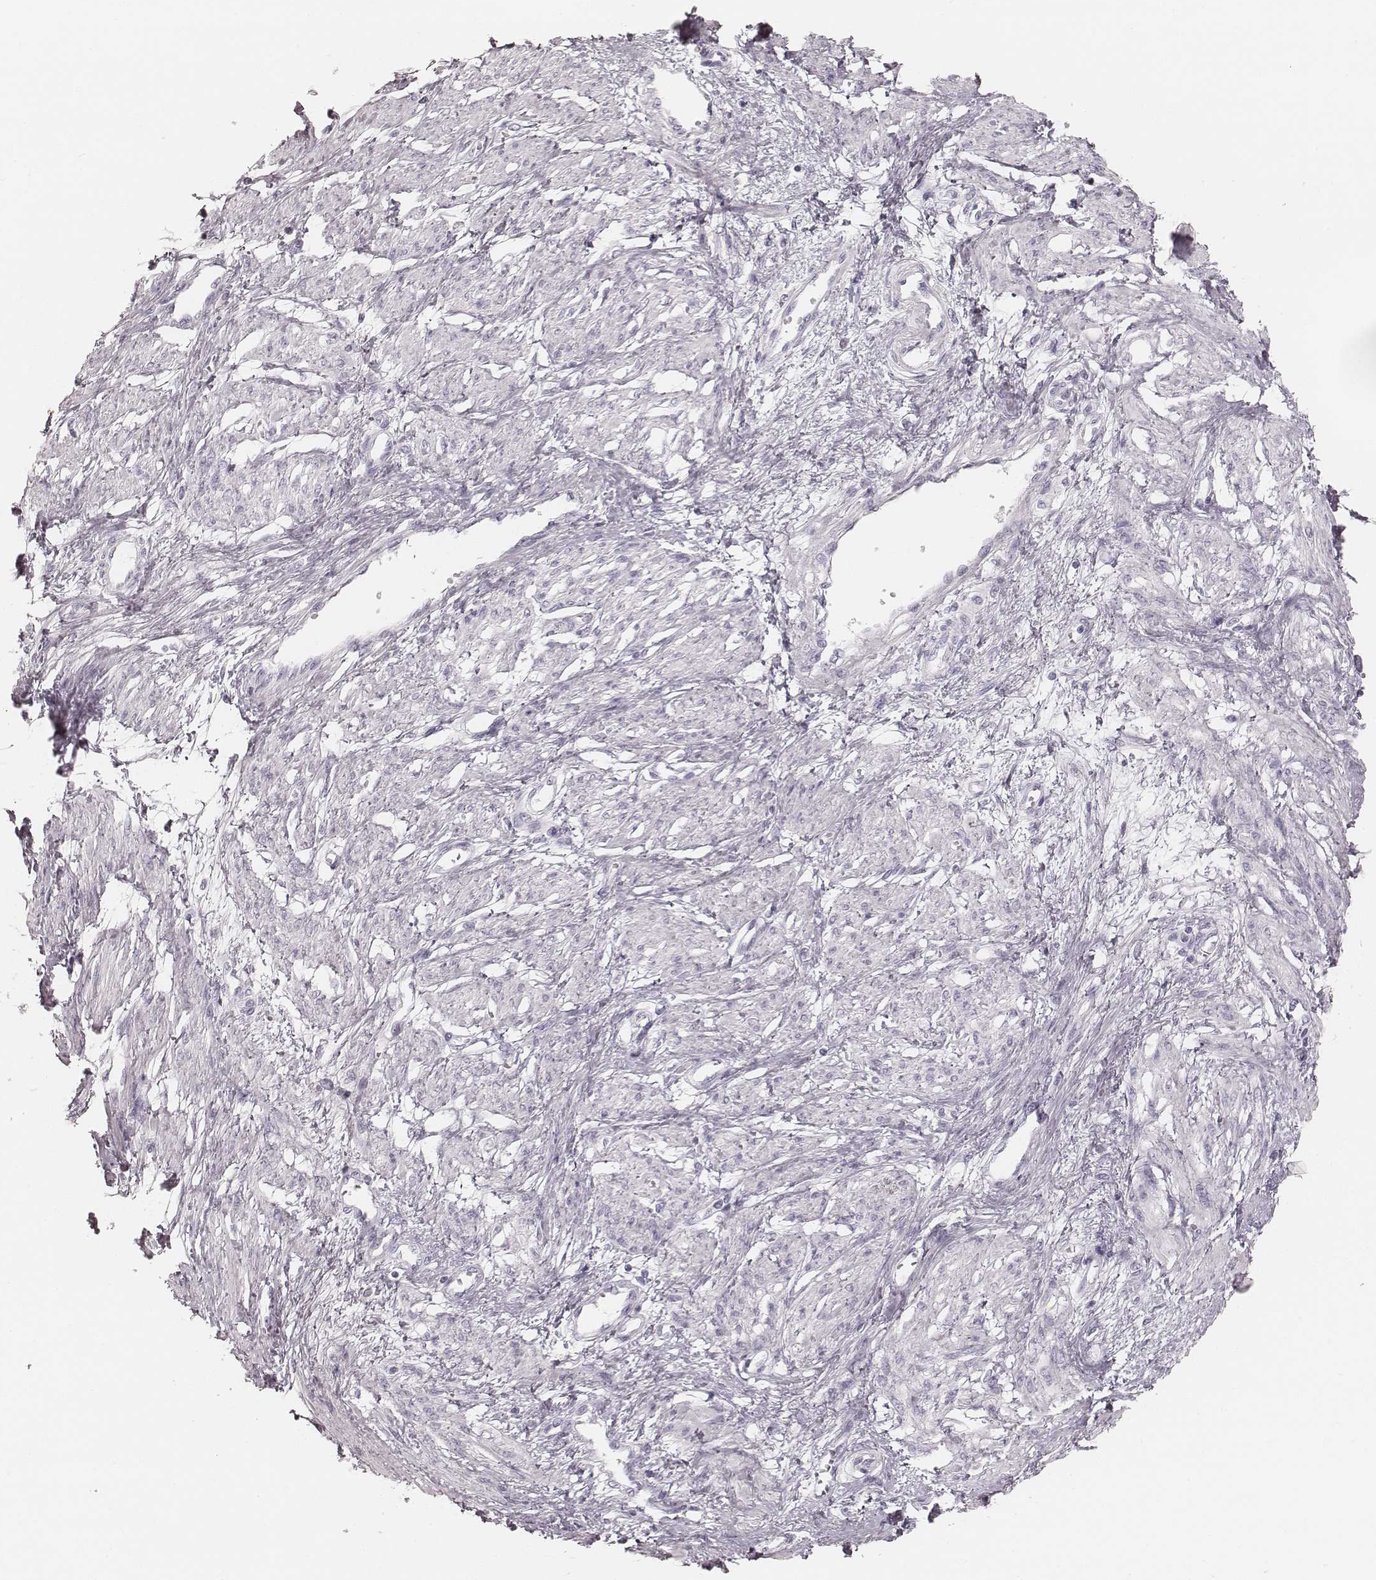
{"staining": {"intensity": "negative", "quantity": "none", "location": "none"}, "tissue": "smooth muscle", "cell_type": "Smooth muscle cells", "image_type": "normal", "snomed": [{"axis": "morphology", "description": "Normal tissue, NOS"}, {"axis": "topography", "description": "Smooth muscle"}, {"axis": "topography", "description": "Uterus"}], "caption": "This micrograph is of normal smooth muscle stained with immunohistochemistry to label a protein in brown with the nuclei are counter-stained blue. There is no expression in smooth muscle cells.", "gene": "KRT82", "patient": {"sex": "female", "age": 39}}